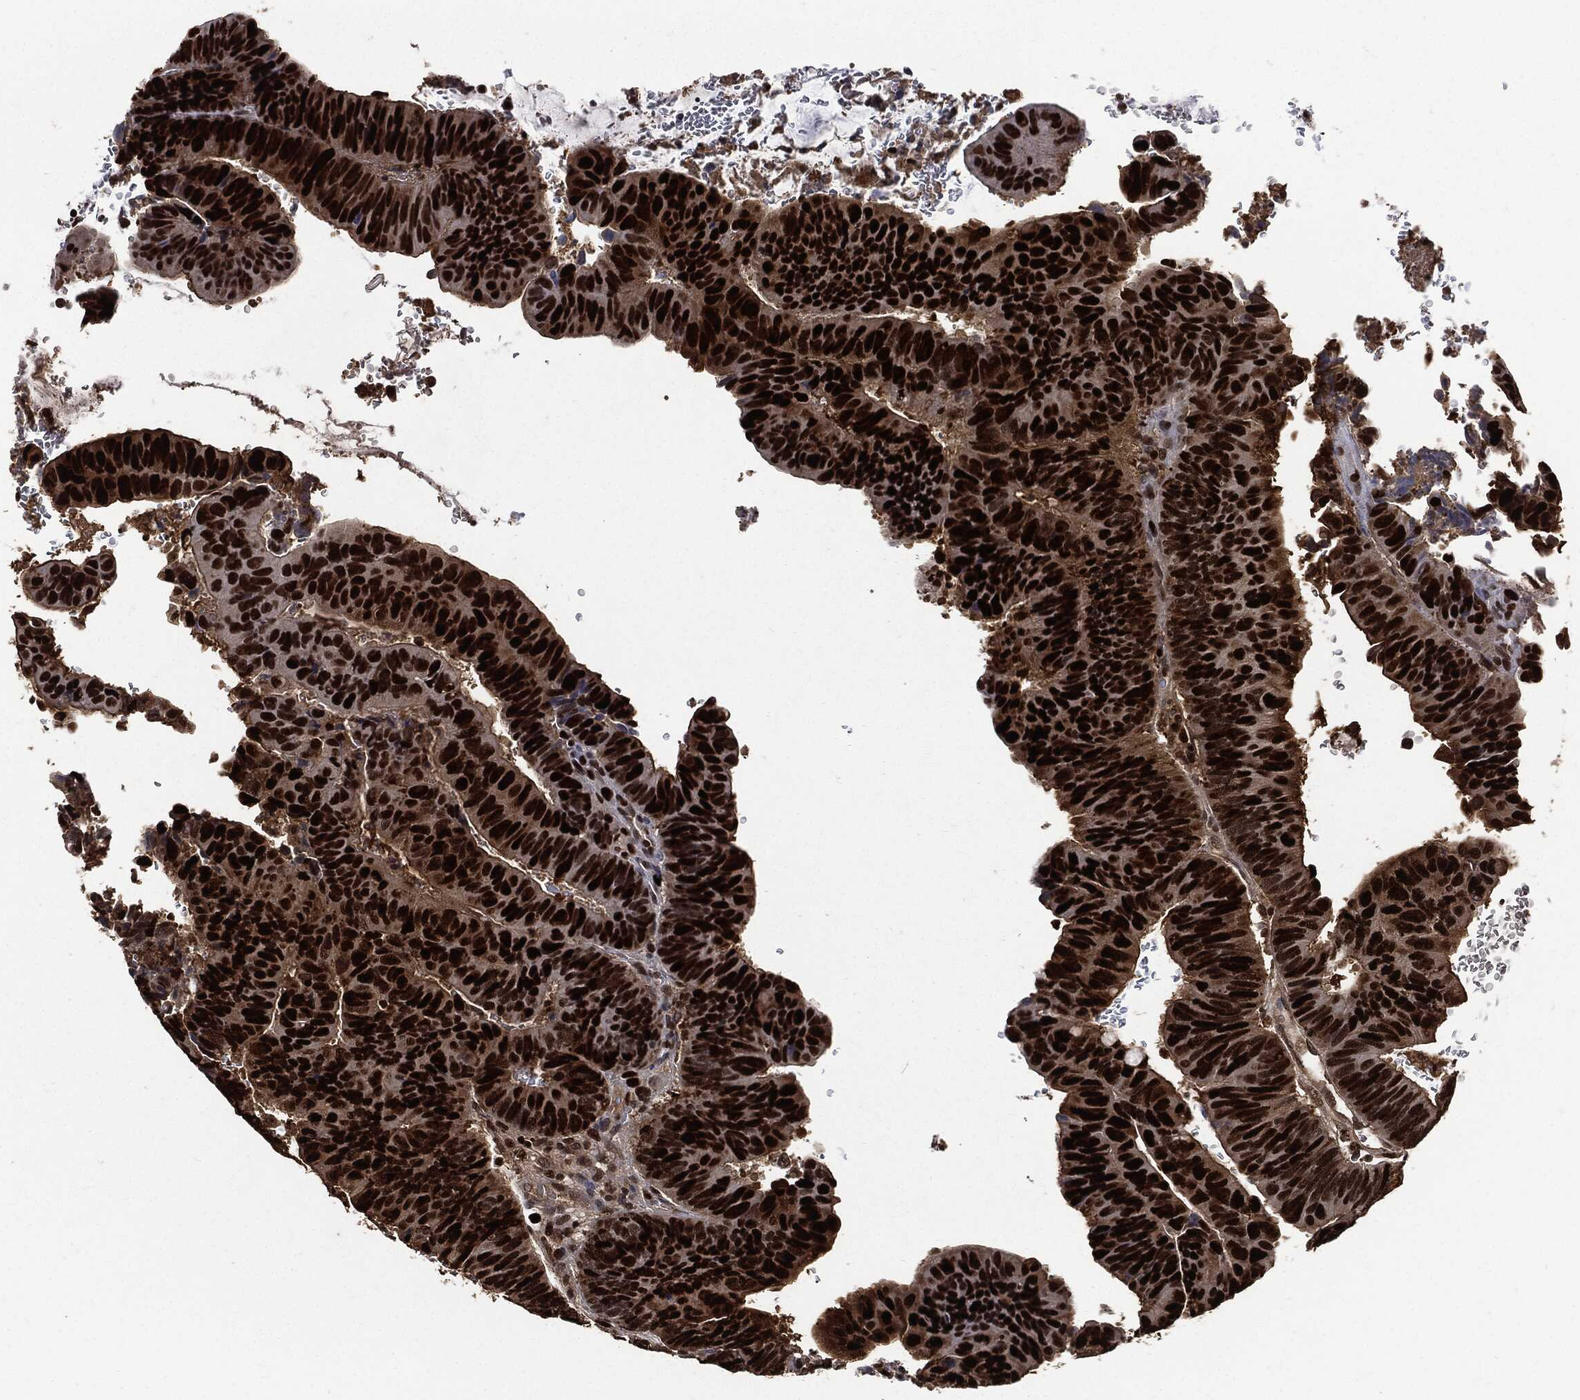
{"staining": {"intensity": "strong", "quantity": ">75%", "location": "nuclear"}, "tissue": "colorectal cancer", "cell_type": "Tumor cells", "image_type": "cancer", "snomed": [{"axis": "morphology", "description": "Normal tissue, NOS"}, {"axis": "morphology", "description": "Adenocarcinoma, NOS"}, {"axis": "topography", "description": "Rectum"}], "caption": "IHC staining of colorectal cancer, which shows high levels of strong nuclear staining in about >75% of tumor cells indicating strong nuclear protein staining. The staining was performed using DAB (3,3'-diaminobenzidine) (brown) for protein detection and nuclei were counterstained in hematoxylin (blue).", "gene": "PCNA", "patient": {"sex": "male", "age": 92}}